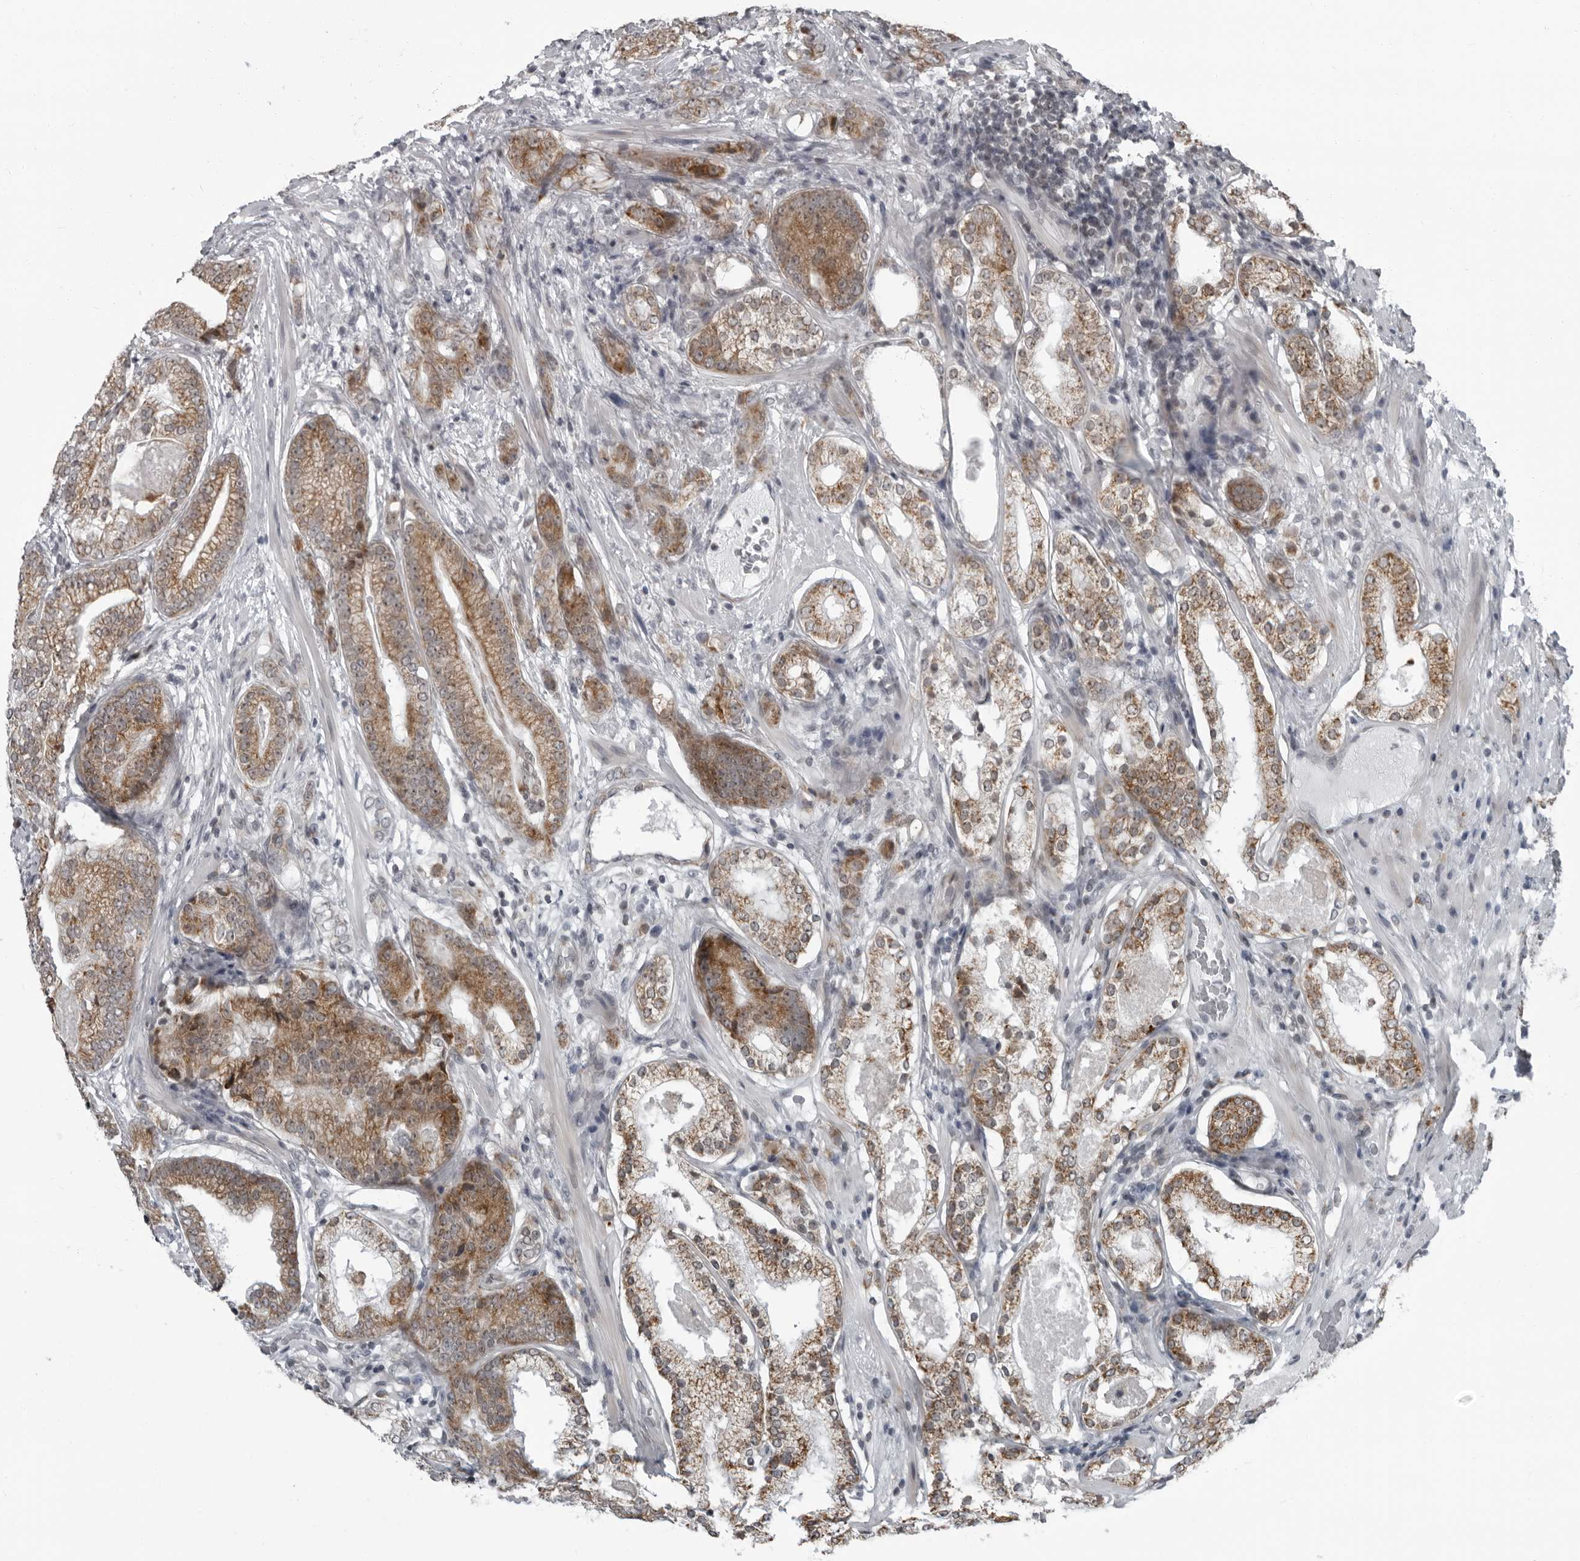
{"staining": {"intensity": "moderate", "quantity": ">75%", "location": "cytoplasmic/membranous"}, "tissue": "prostate cancer", "cell_type": "Tumor cells", "image_type": "cancer", "snomed": [{"axis": "morphology", "description": "Adenocarcinoma, High grade"}, {"axis": "topography", "description": "Prostate"}], "caption": "IHC micrograph of neoplastic tissue: human prostate cancer (high-grade adenocarcinoma) stained using immunohistochemistry (IHC) displays medium levels of moderate protein expression localized specifically in the cytoplasmic/membranous of tumor cells, appearing as a cytoplasmic/membranous brown color.", "gene": "RTCA", "patient": {"sex": "male", "age": 57}}